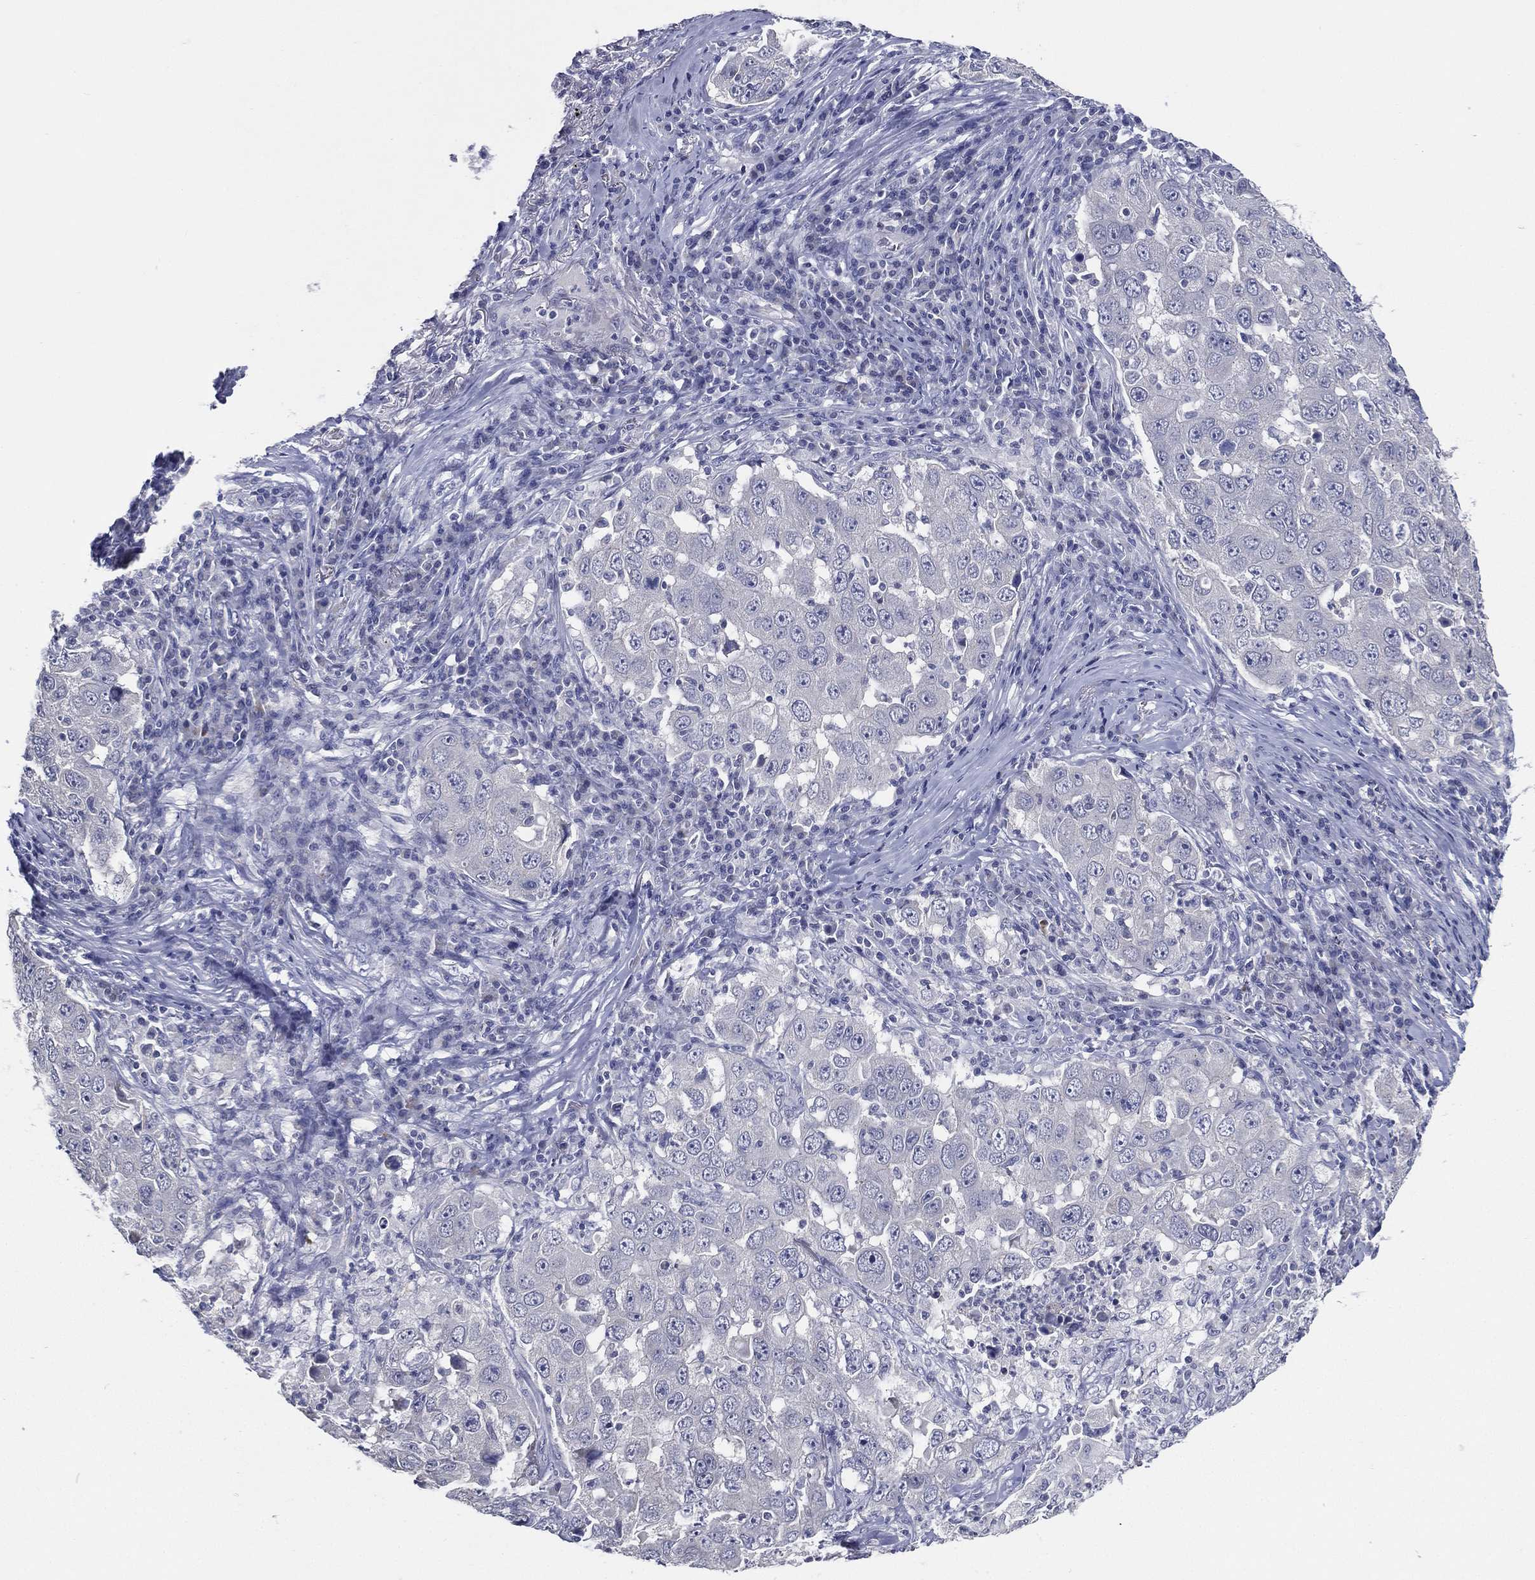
{"staining": {"intensity": "negative", "quantity": "none", "location": "none"}, "tissue": "lung cancer", "cell_type": "Tumor cells", "image_type": "cancer", "snomed": [{"axis": "morphology", "description": "Adenocarcinoma, NOS"}, {"axis": "topography", "description": "Lung"}], "caption": "DAB immunohistochemical staining of adenocarcinoma (lung) exhibits no significant expression in tumor cells.", "gene": "SLC13A4", "patient": {"sex": "male", "age": 73}}